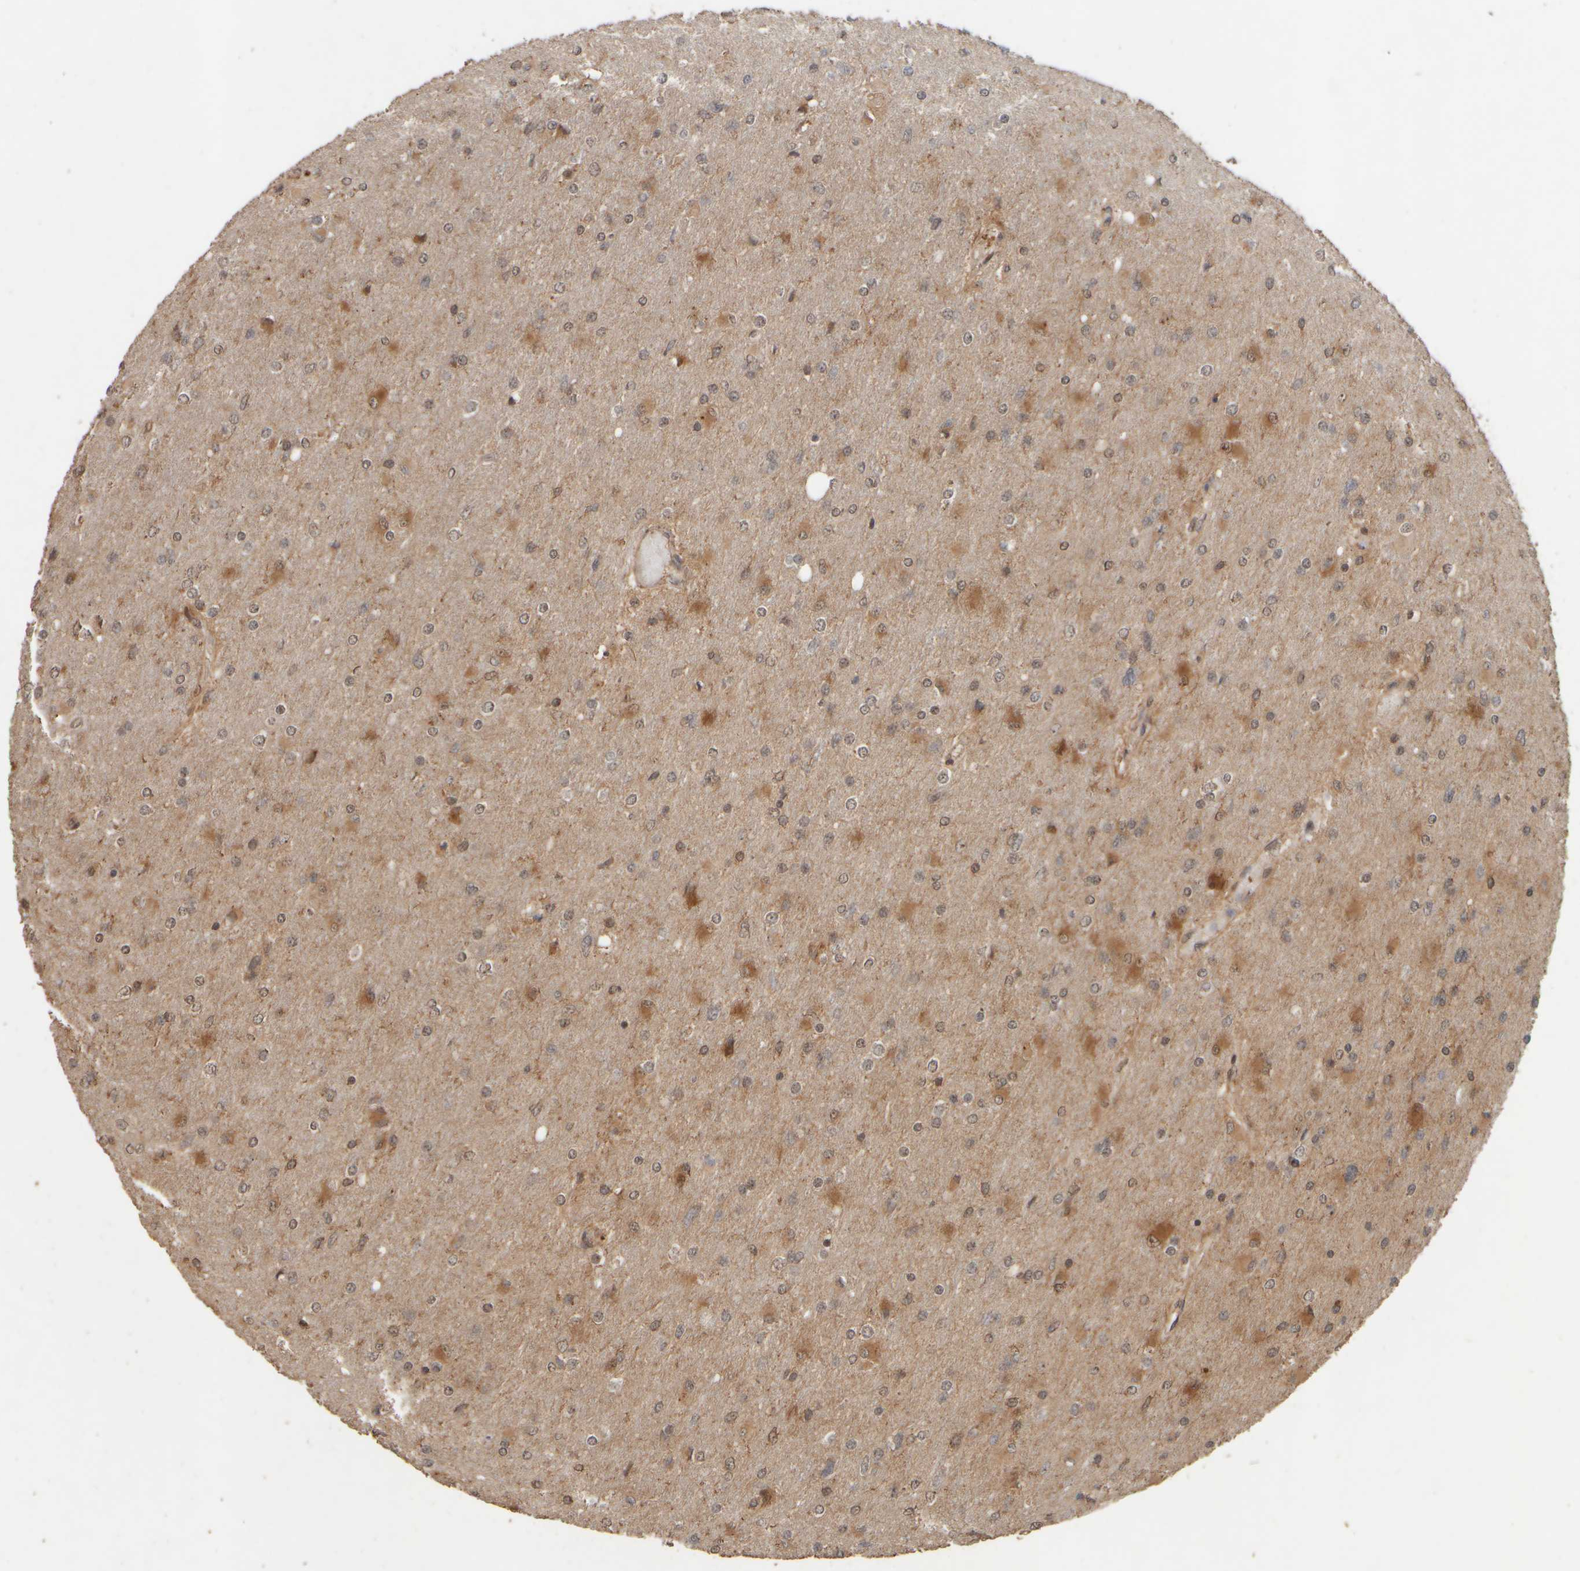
{"staining": {"intensity": "moderate", "quantity": "25%-75%", "location": "cytoplasmic/membranous,nuclear"}, "tissue": "glioma", "cell_type": "Tumor cells", "image_type": "cancer", "snomed": [{"axis": "morphology", "description": "Glioma, malignant, High grade"}, {"axis": "topography", "description": "Cerebral cortex"}], "caption": "The immunohistochemical stain highlights moderate cytoplasmic/membranous and nuclear staining in tumor cells of high-grade glioma (malignant) tissue.", "gene": "SPHK1", "patient": {"sex": "female", "age": 36}}